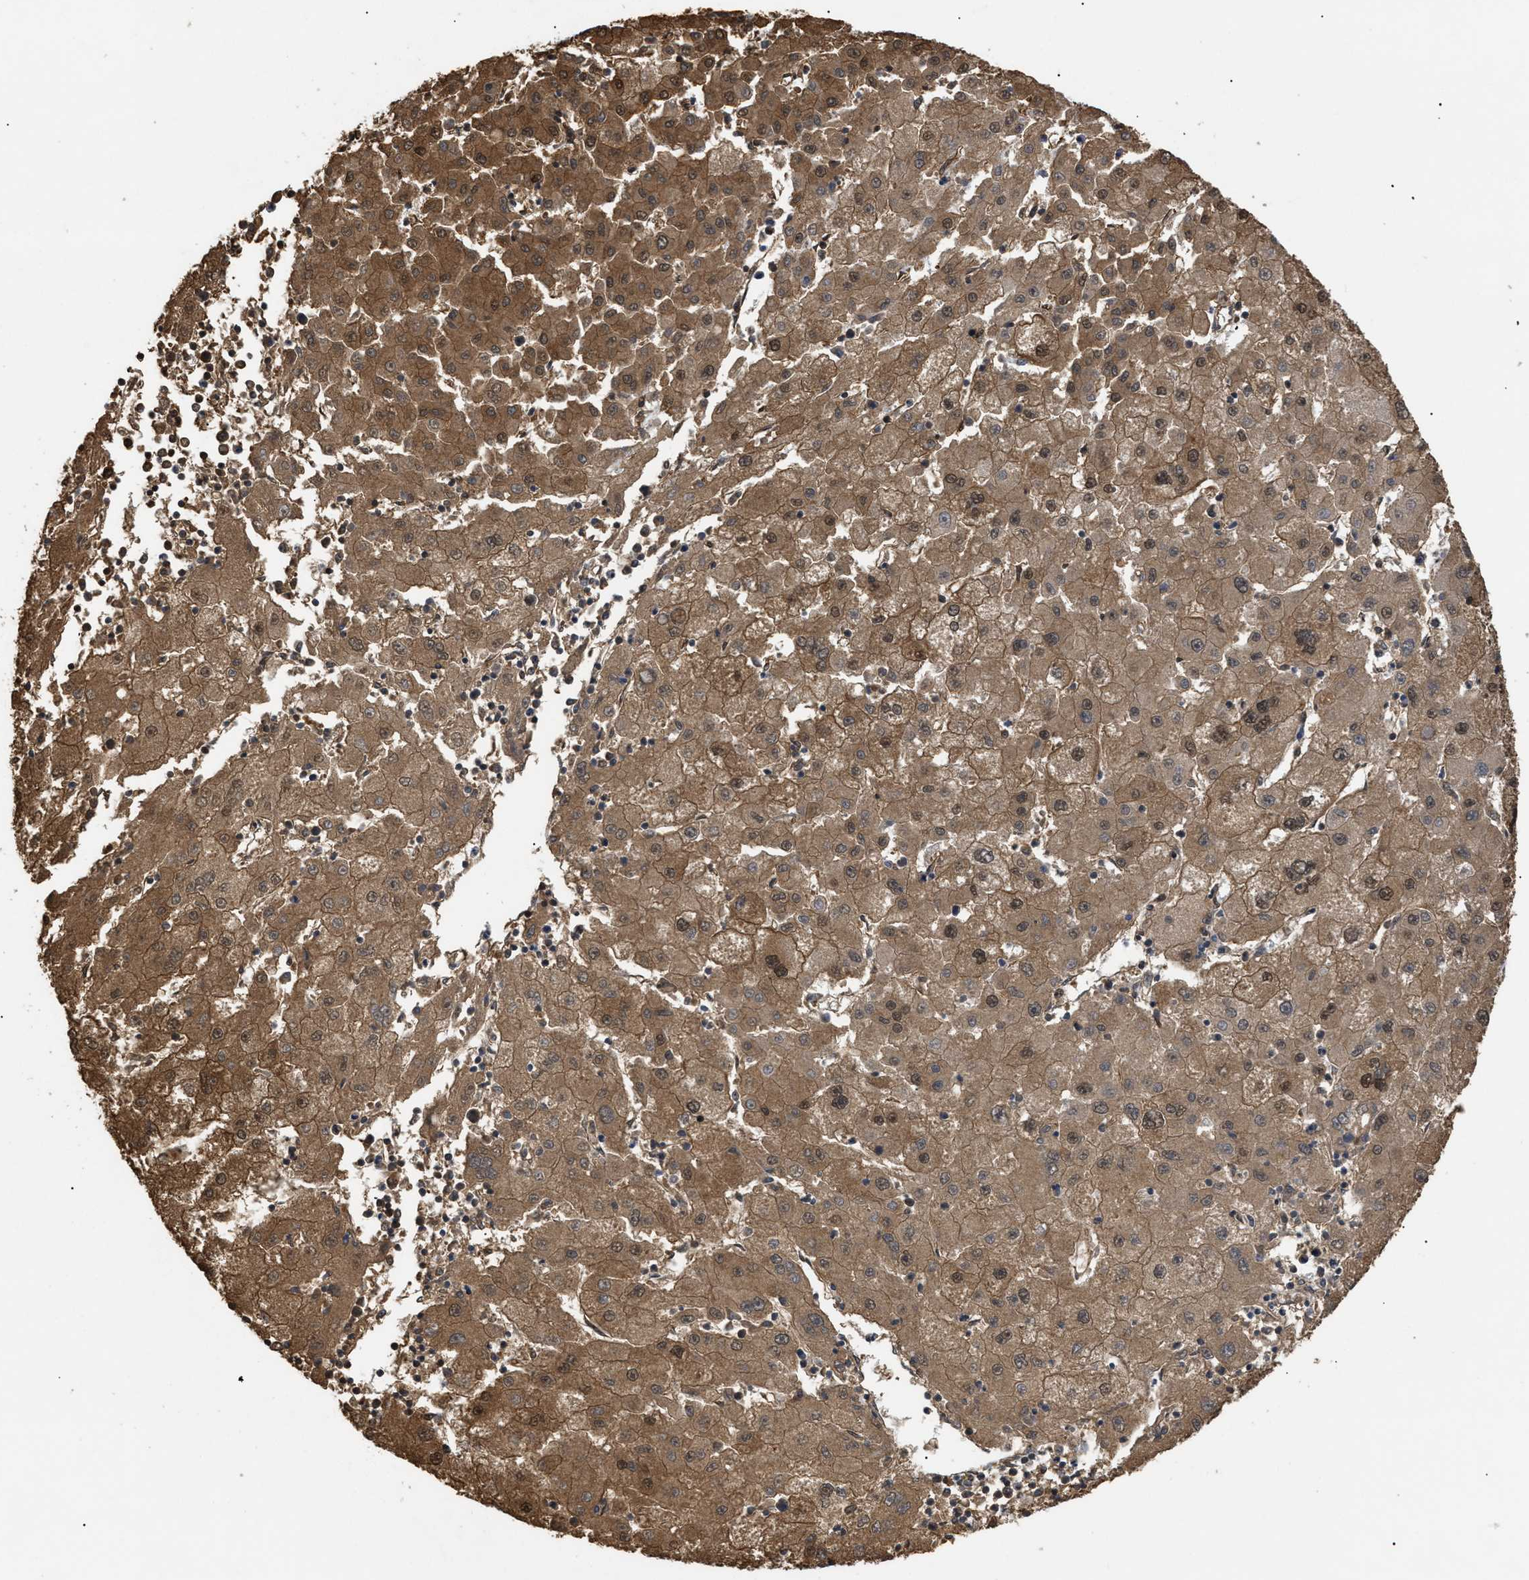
{"staining": {"intensity": "moderate", "quantity": ">75%", "location": "cytoplasmic/membranous"}, "tissue": "liver cancer", "cell_type": "Tumor cells", "image_type": "cancer", "snomed": [{"axis": "morphology", "description": "Carcinoma, Hepatocellular, NOS"}, {"axis": "topography", "description": "Liver"}], "caption": "The immunohistochemical stain highlights moderate cytoplasmic/membranous staining in tumor cells of hepatocellular carcinoma (liver) tissue.", "gene": "CALM1", "patient": {"sex": "male", "age": 72}}